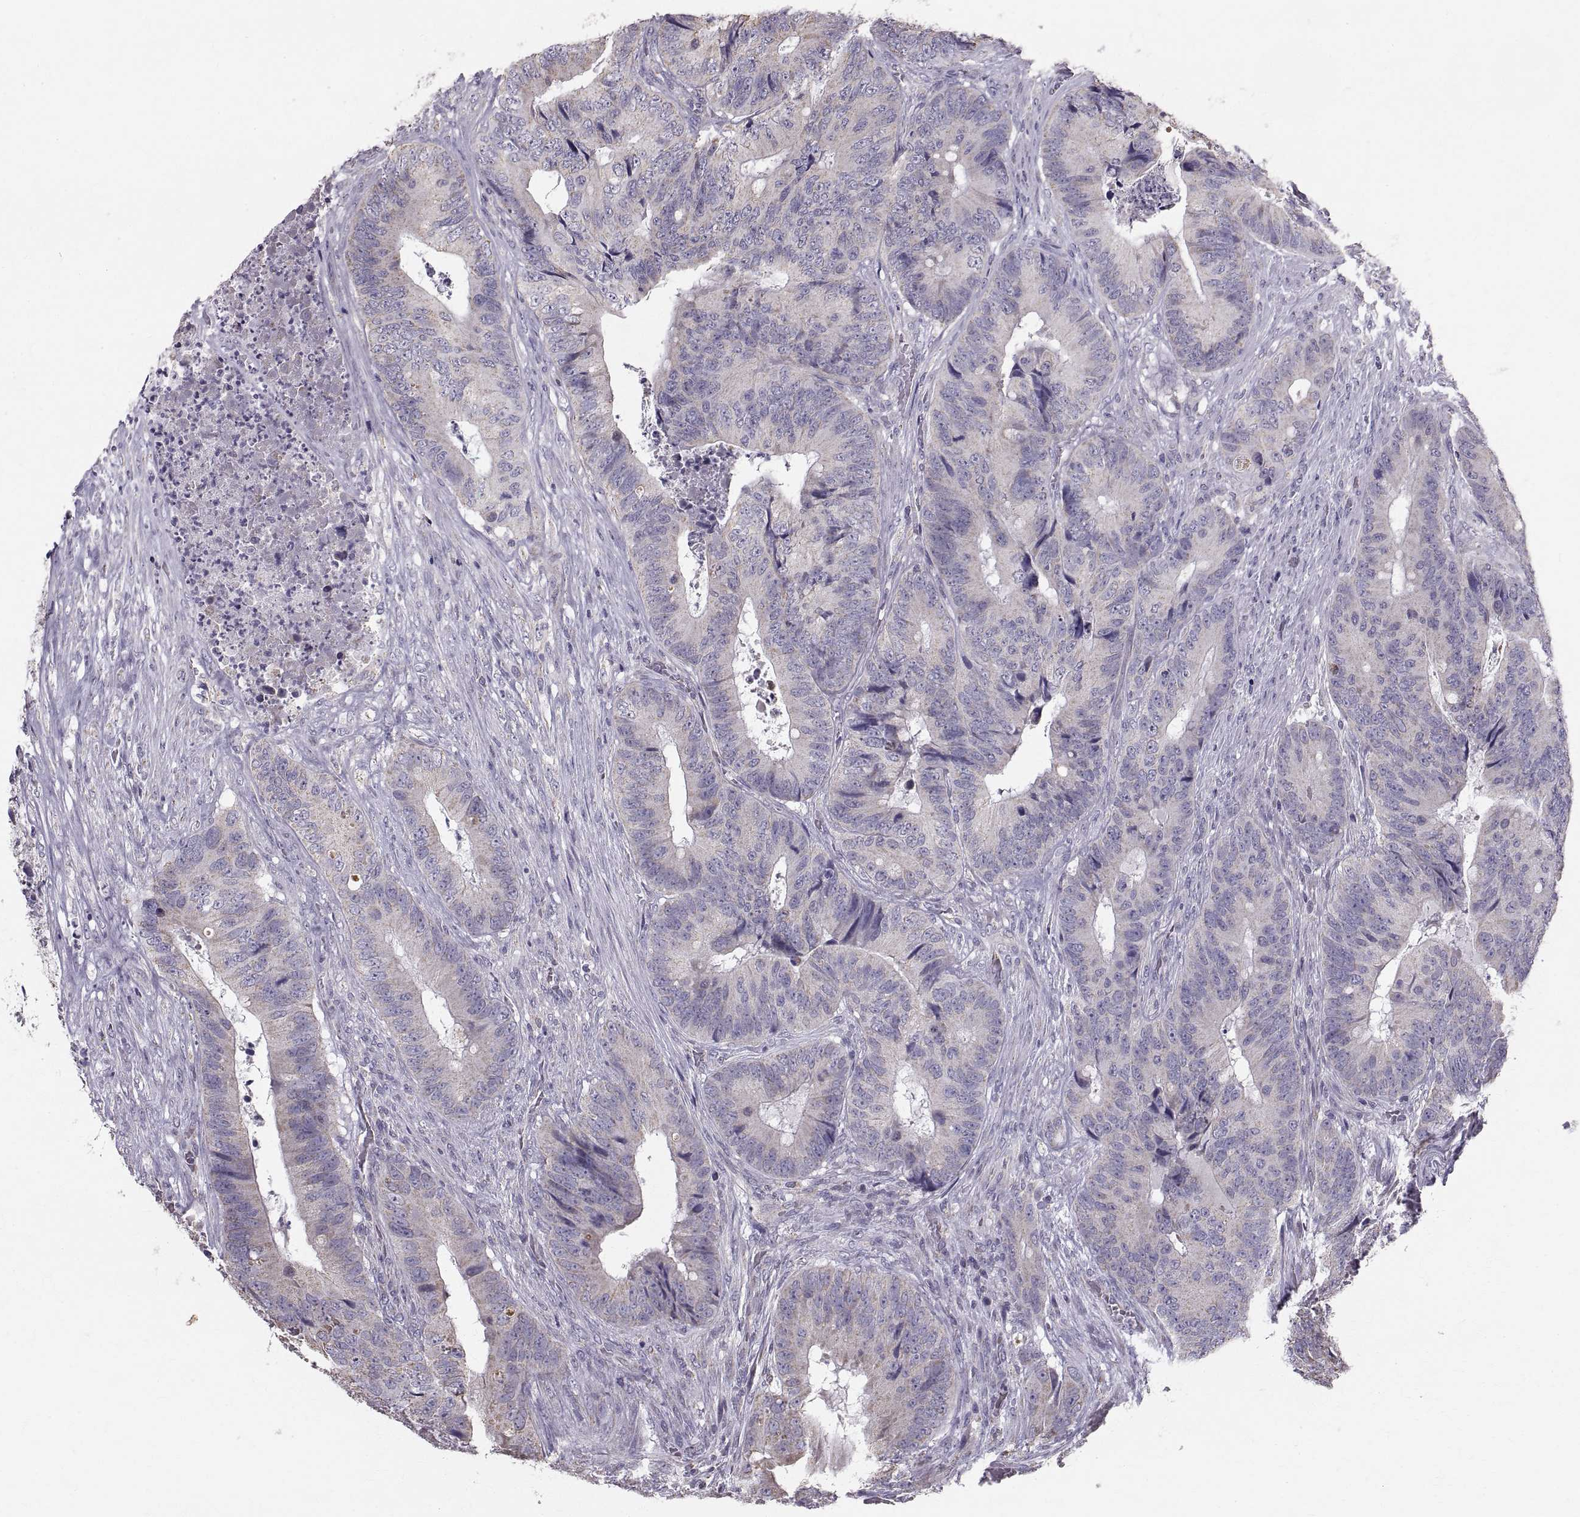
{"staining": {"intensity": "weak", "quantity": "<25%", "location": "cytoplasmic/membranous"}, "tissue": "colorectal cancer", "cell_type": "Tumor cells", "image_type": "cancer", "snomed": [{"axis": "morphology", "description": "Adenocarcinoma, NOS"}, {"axis": "topography", "description": "Colon"}], "caption": "Photomicrograph shows no significant protein staining in tumor cells of colorectal adenocarcinoma. Brightfield microscopy of immunohistochemistry stained with DAB (3,3'-diaminobenzidine) (brown) and hematoxylin (blue), captured at high magnification.", "gene": "STMND1", "patient": {"sex": "male", "age": 84}}